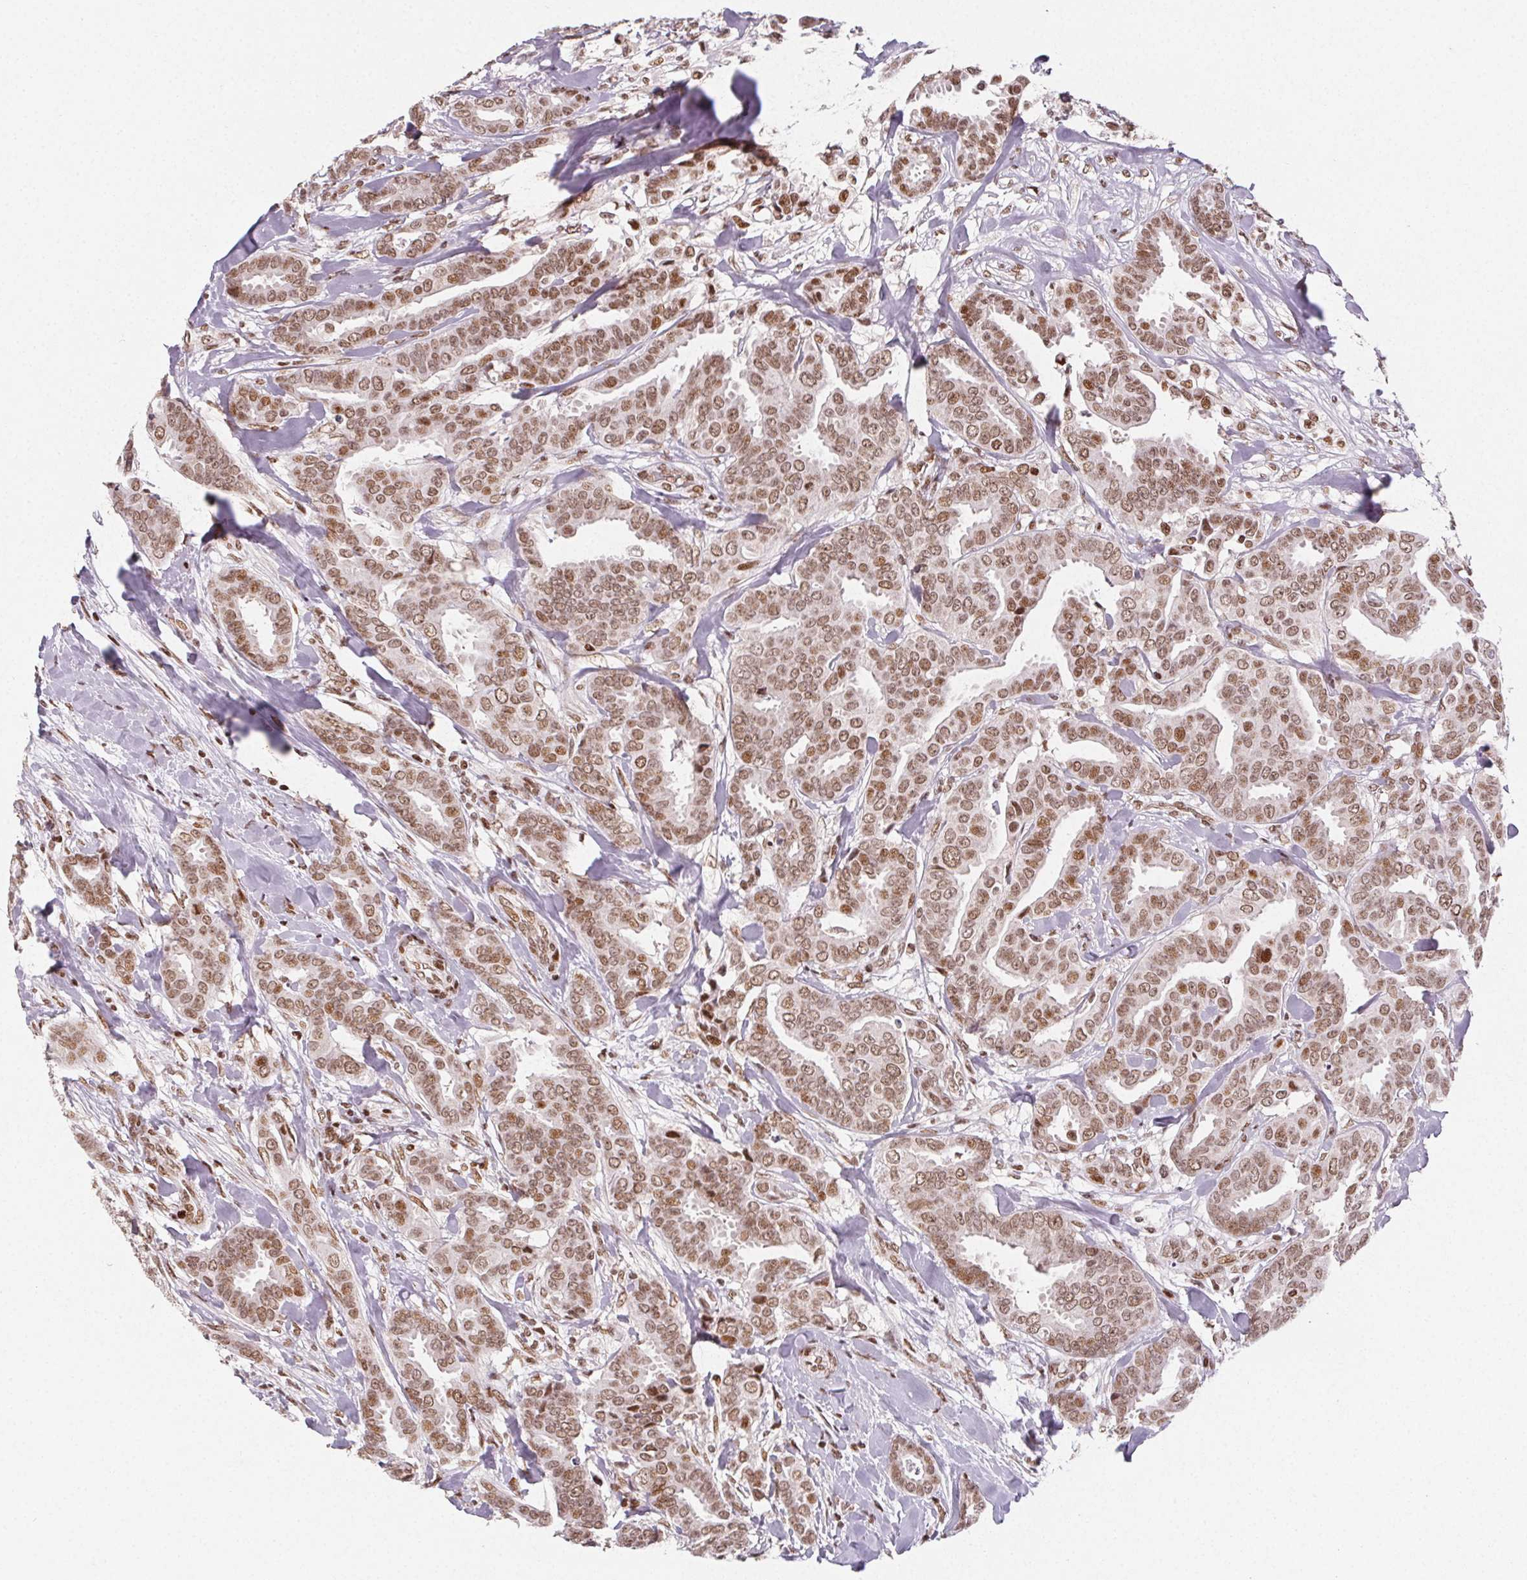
{"staining": {"intensity": "moderate", "quantity": ">75%", "location": "nuclear"}, "tissue": "breast cancer", "cell_type": "Tumor cells", "image_type": "cancer", "snomed": [{"axis": "morphology", "description": "Duct carcinoma"}, {"axis": "topography", "description": "Breast"}], "caption": "High-power microscopy captured an immunohistochemistry (IHC) photomicrograph of breast cancer (infiltrating ductal carcinoma), revealing moderate nuclear expression in approximately >75% of tumor cells. Immunohistochemistry stains the protein of interest in brown and the nuclei are stained blue.", "gene": "KMT2A", "patient": {"sex": "female", "age": 45}}